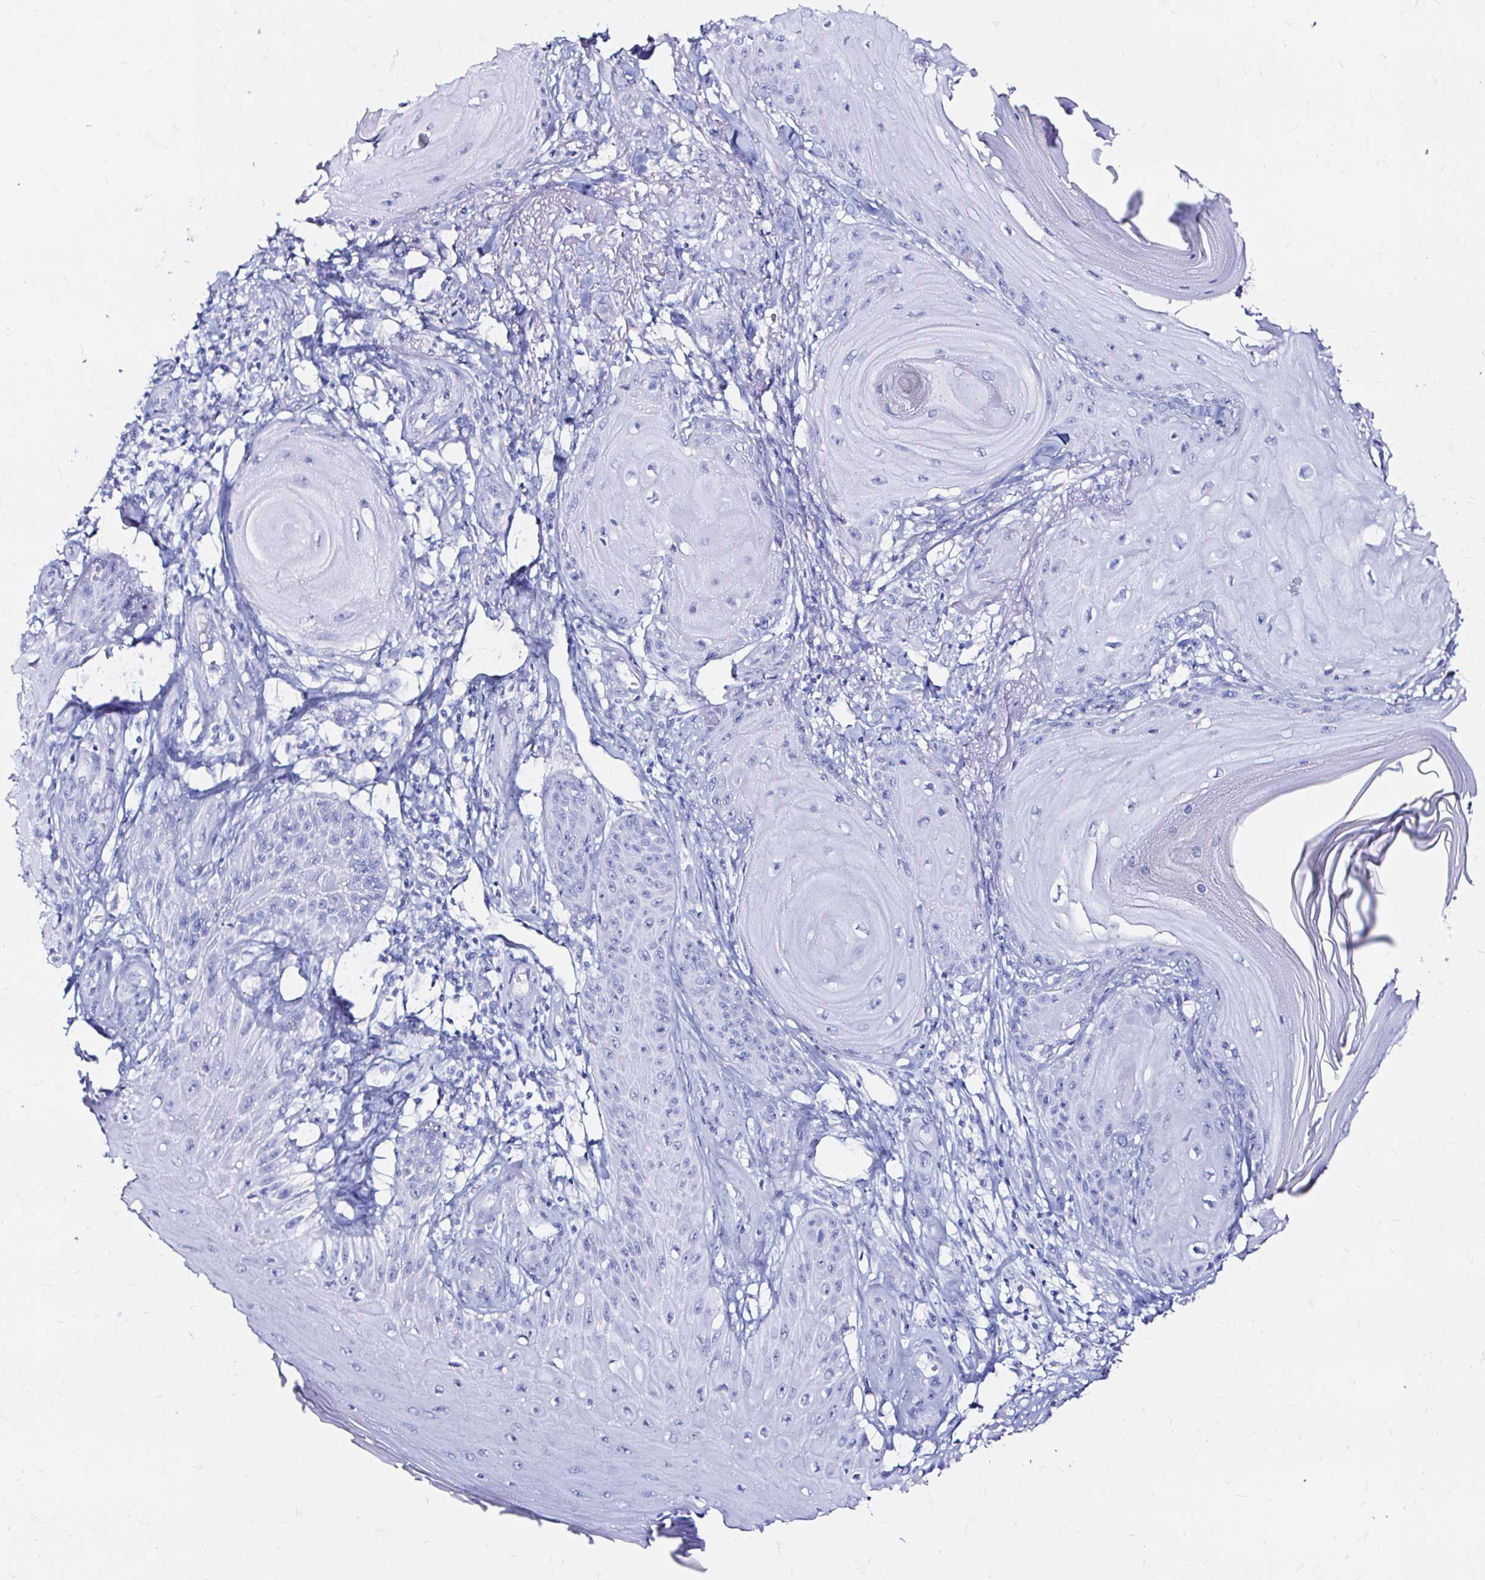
{"staining": {"intensity": "negative", "quantity": "none", "location": "none"}, "tissue": "skin cancer", "cell_type": "Tumor cells", "image_type": "cancer", "snomed": [{"axis": "morphology", "description": "Squamous cell carcinoma, NOS"}, {"axis": "topography", "description": "Skin"}], "caption": "Immunohistochemical staining of skin cancer (squamous cell carcinoma) demonstrates no significant expression in tumor cells.", "gene": "ZNF432", "patient": {"sex": "female", "age": 77}}